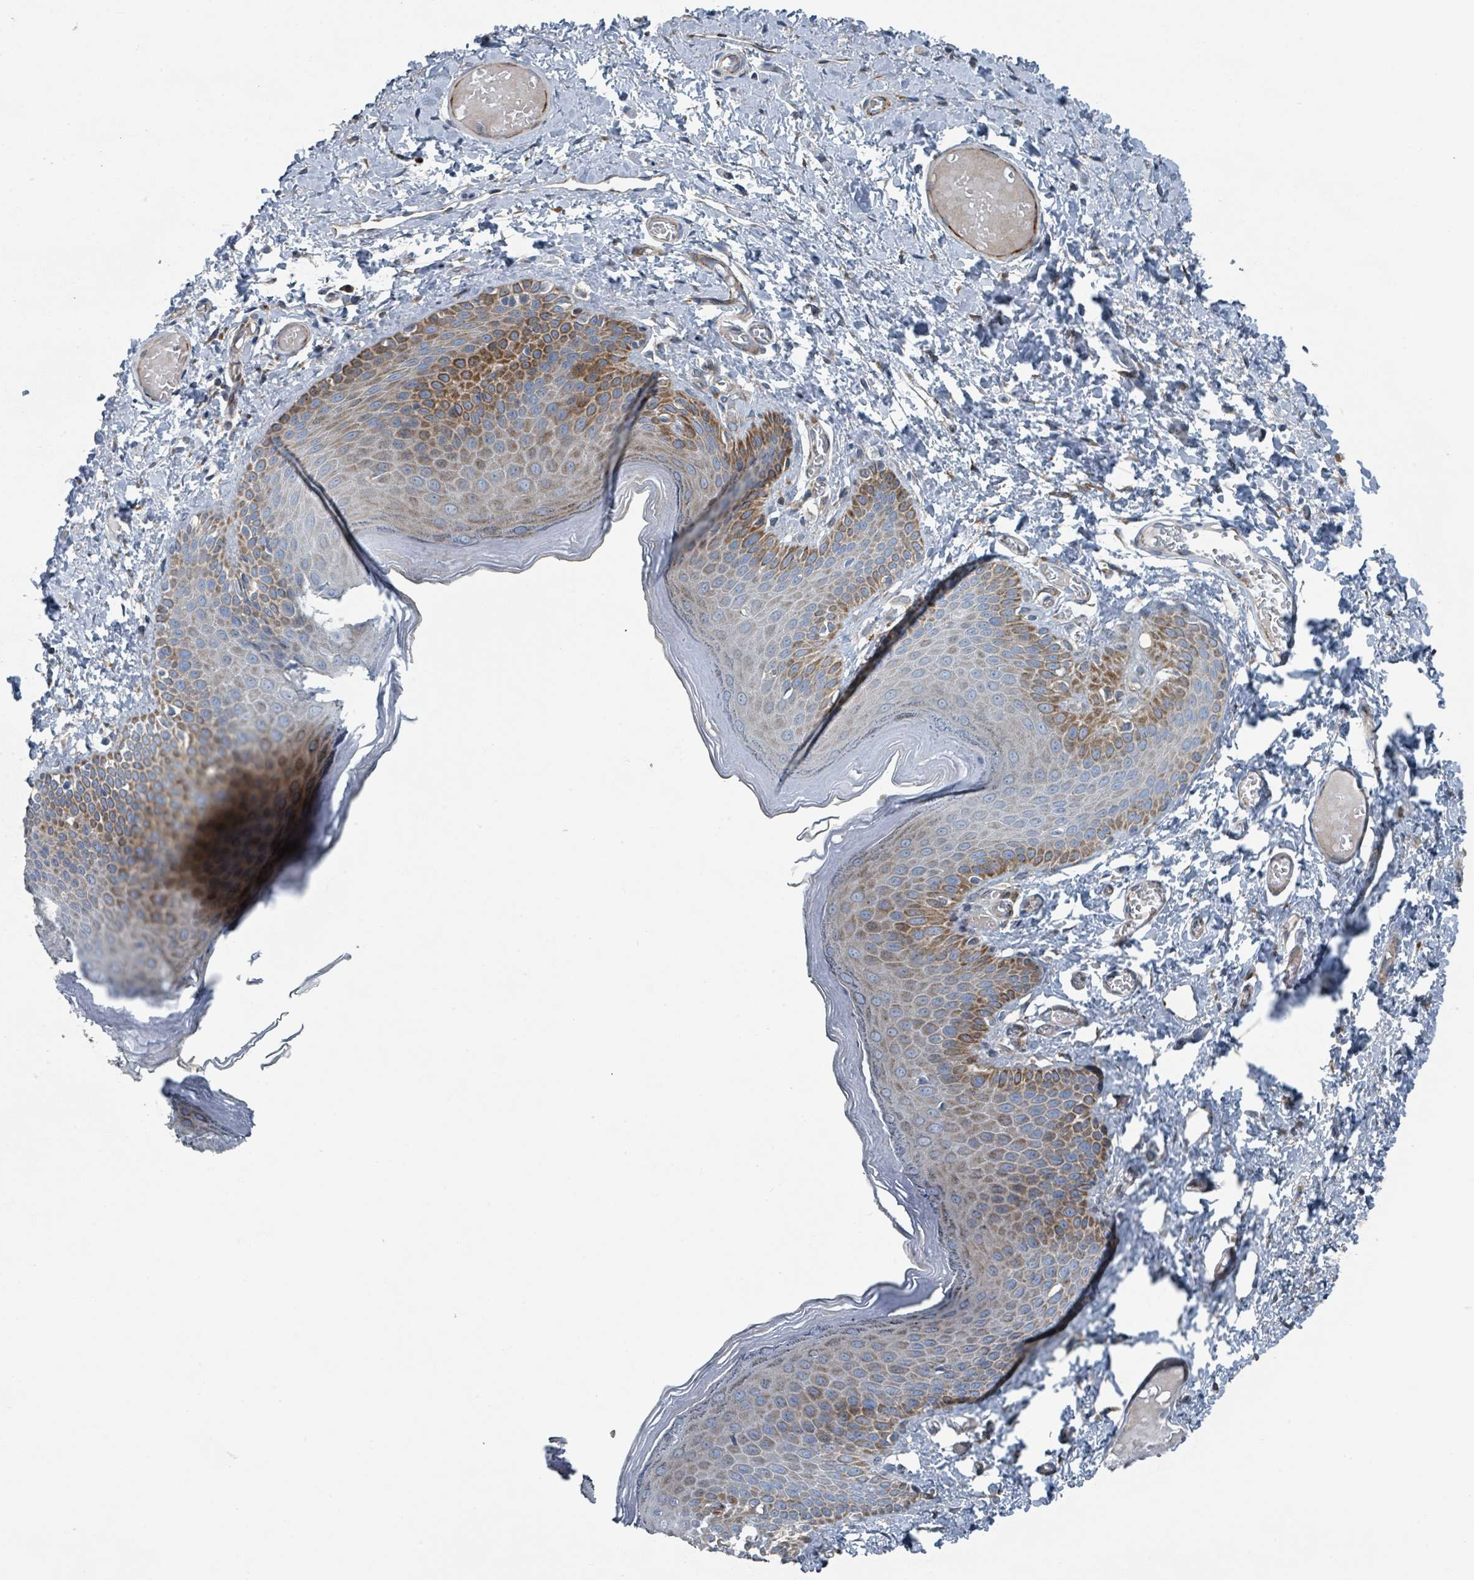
{"staining": {"intensity": "moderate", "quantity": "25%-75%", "location": "cytoplasmic/membranous"}, "tissue": "skin", "cell_type": "Epidermal cells", "image_type": "normal", "snomed": [{"axis": "morphology", "description": "Normal tissue, NOS"}, {"axis": "topography", "description": "Anal"}], "caption": "Approximately 25%-75% of epidermal cells in normal human skin reveal moderate cytoplasmic/membranous protein staining as visualized by brown immunohistochemical staining.", "gene": "DIPK2A", "patient": {"sex": "female", "age": 40}}